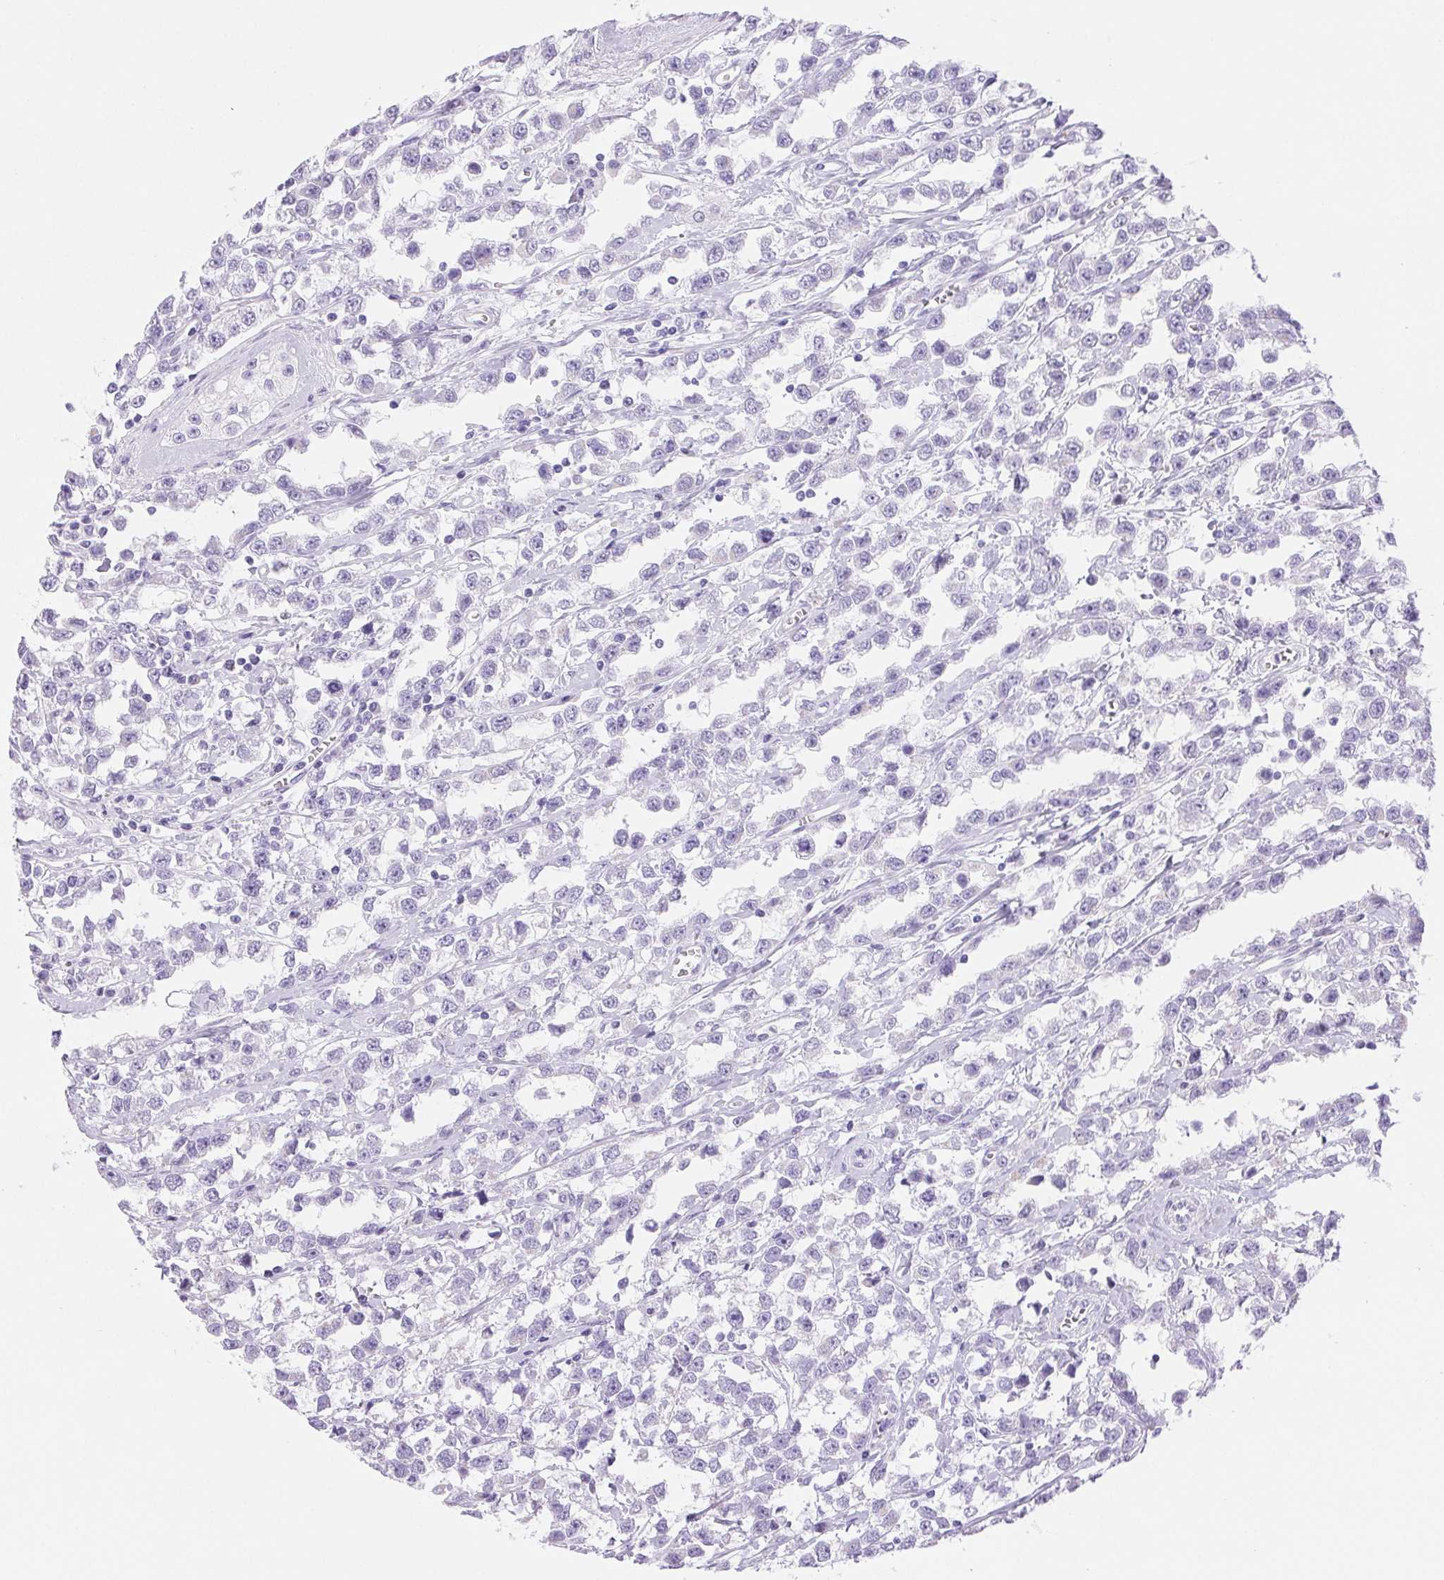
{"staining": {"intensity": "negative", "quantity": "none", "location": "none"}, "tissue": "testis cancer", "cell_type": "Tumor cells", "image_type": "cancer", "snomed": [{"axis": "morphology", "description": "Seminoma, NOS"}, {"axis": "topography", "description": "Testis"}], "caption": "Tumor cells show no significant positivity in seminoma (testis). (Brightfield microscopy of DAB IHC at high magnification).", "gene": "SERPINB3", "patient": {"sex": "male", "age": 34}}